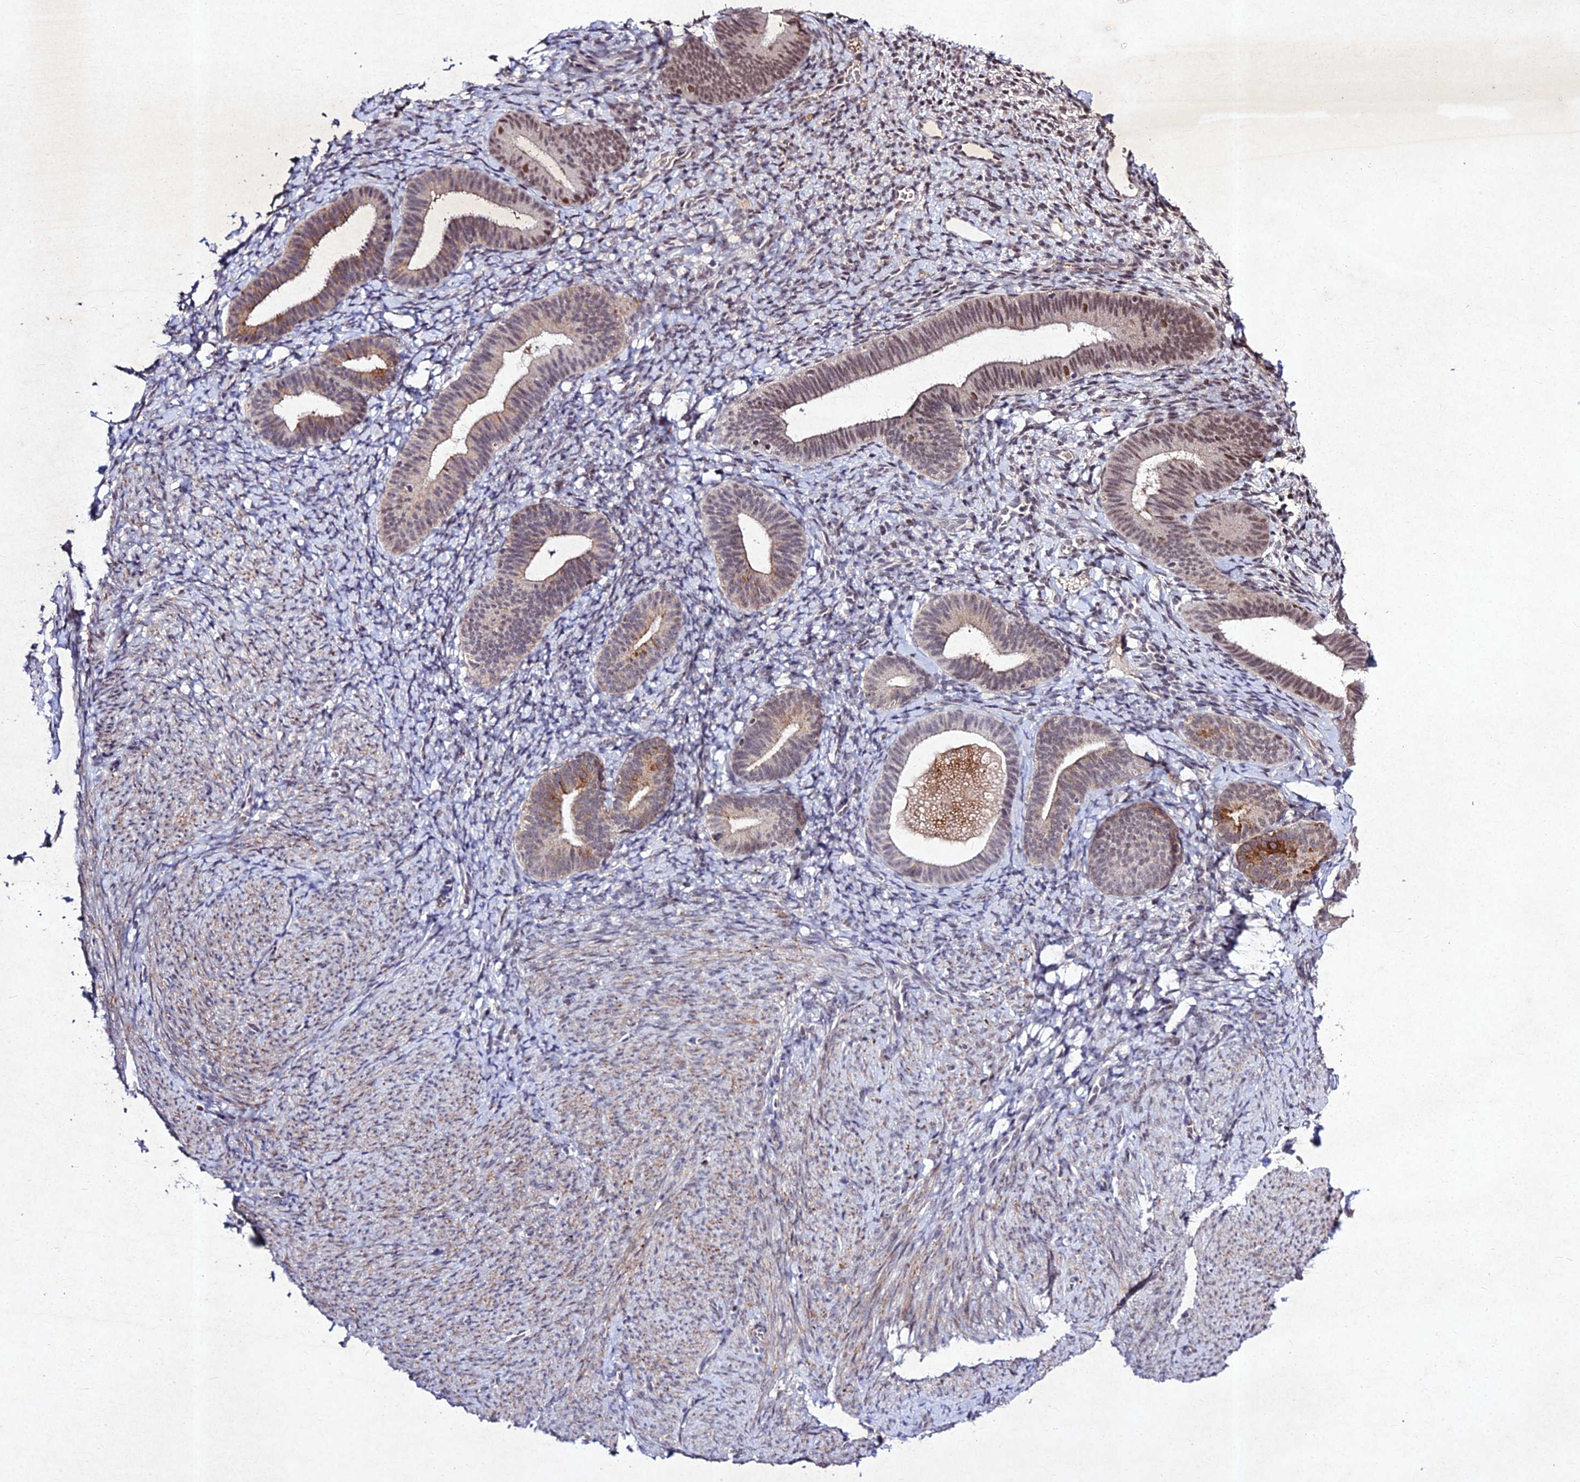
{"staining": {"intensity": "negative", "quantity": "none", "location": "none"}, "tissue": "endometrium", "cell_type": "Cells in endometrial stroma", "image_type": "normal", "snomed": [{"axis": "morphology", "description": "Normal tissue, NOS"}, {"axis": "topography", "description": "Endometrium"}], "caption": "Benign endometrium was stained to show a protein in brown. There is no significant staining in cells in endometrial stroma. (DAB (3,3'-diaminobenzidine) immunohistochemistry with hematoxylin counter stain).", "gene": "RAVER1", "patient": {"sex": "female", "age": 65}}